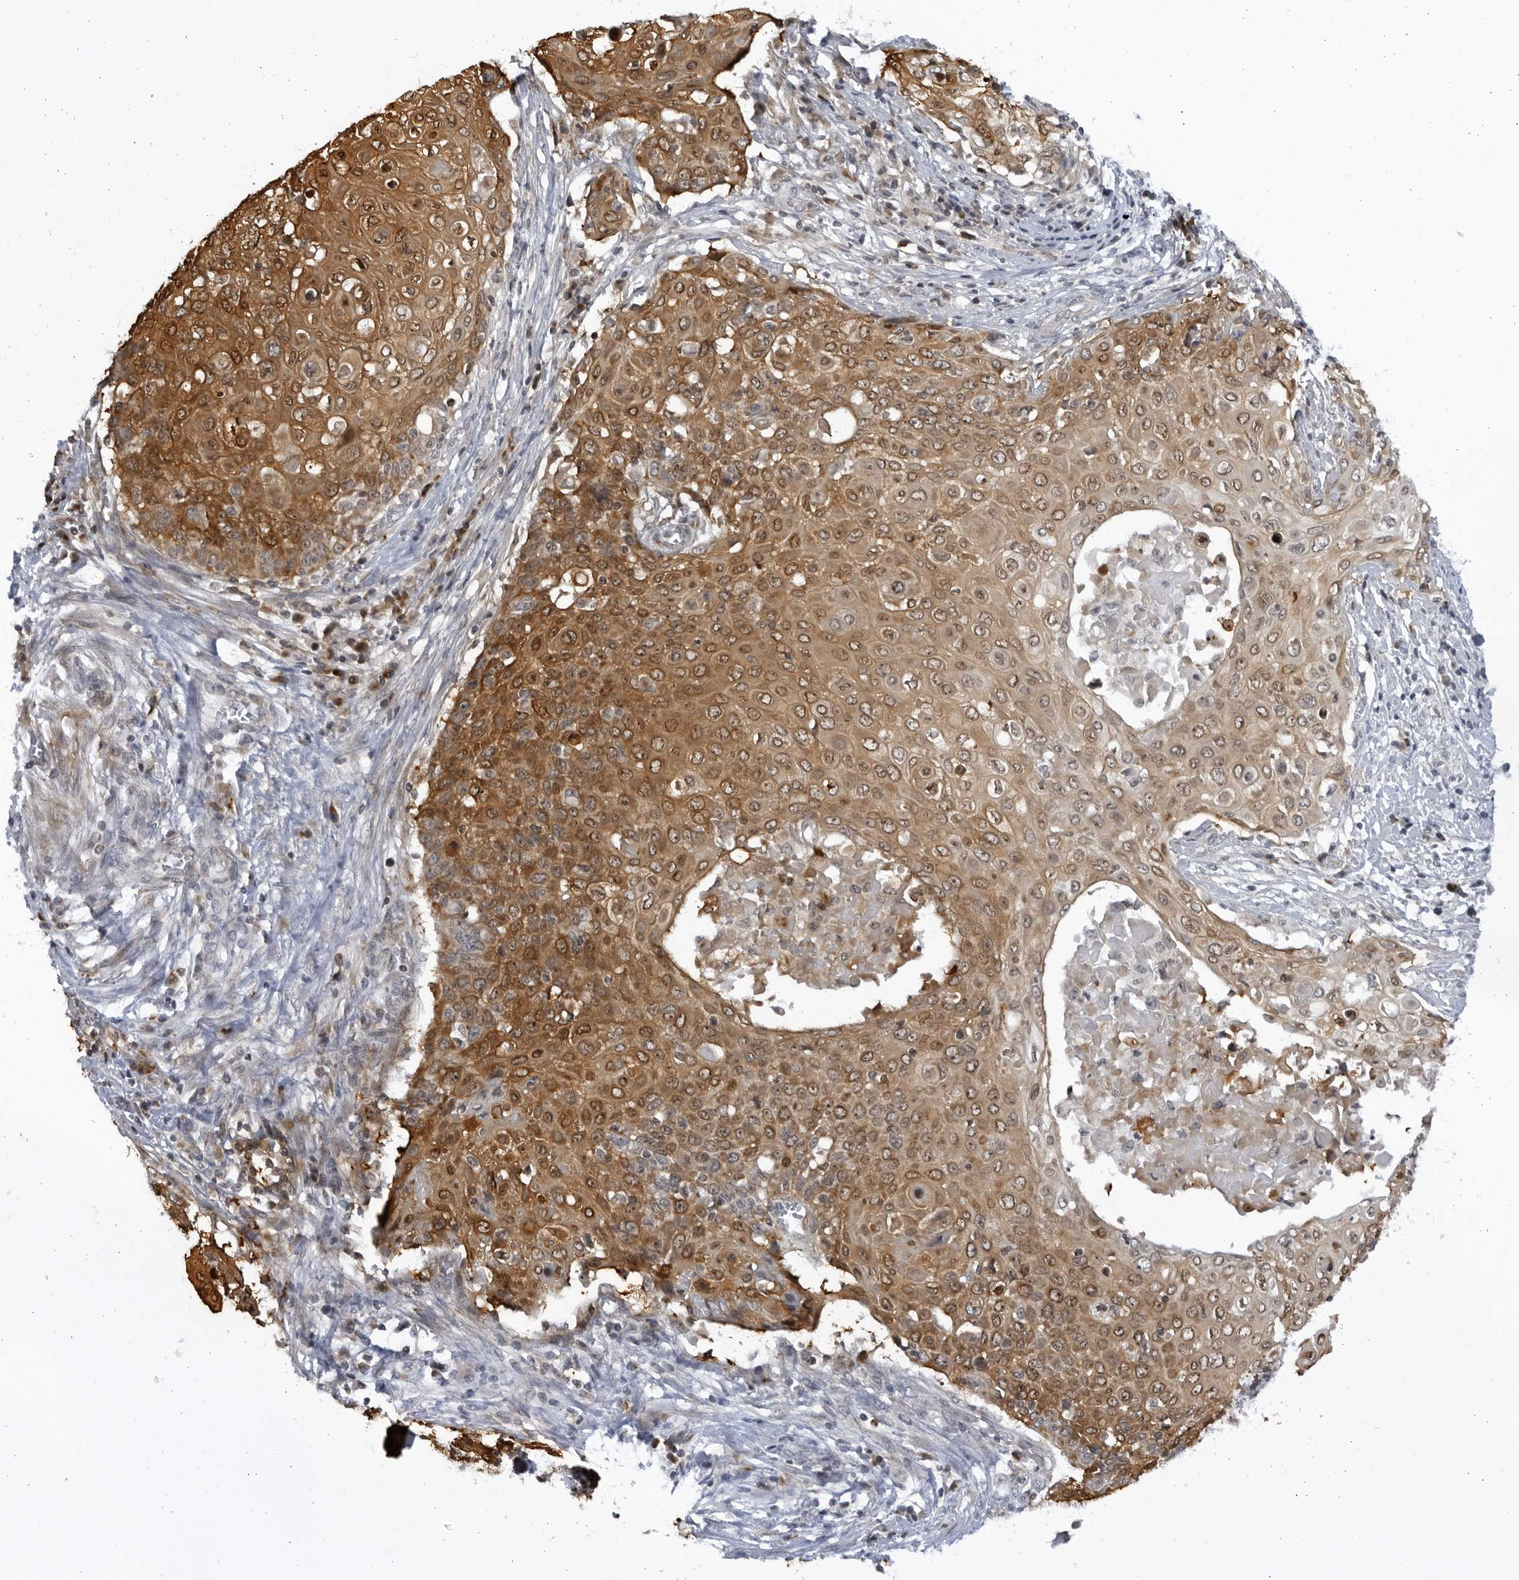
{"staining": {"intensity": "moderate", "quantity": ">75%", "location": "cytoplasmic/membranous,nuclear"}, "tissue": "cervical cancer", "cell_type": "Tumor cells", "image_type": "cancer", "snomed": [{"axis": "morphology", "description": "Squamous cell carcinoma, NOS"}, {"axis": "topography", "description": "Cervix"}], "caption": "Cervical squamous cell carcinoma stained with IHC displays moderate cytoplasmic/membranous and nuclear staining in about >75% of tumor cells.", "gene": "SLC25A22", "patient": {"sex": "female", "age": 39}}